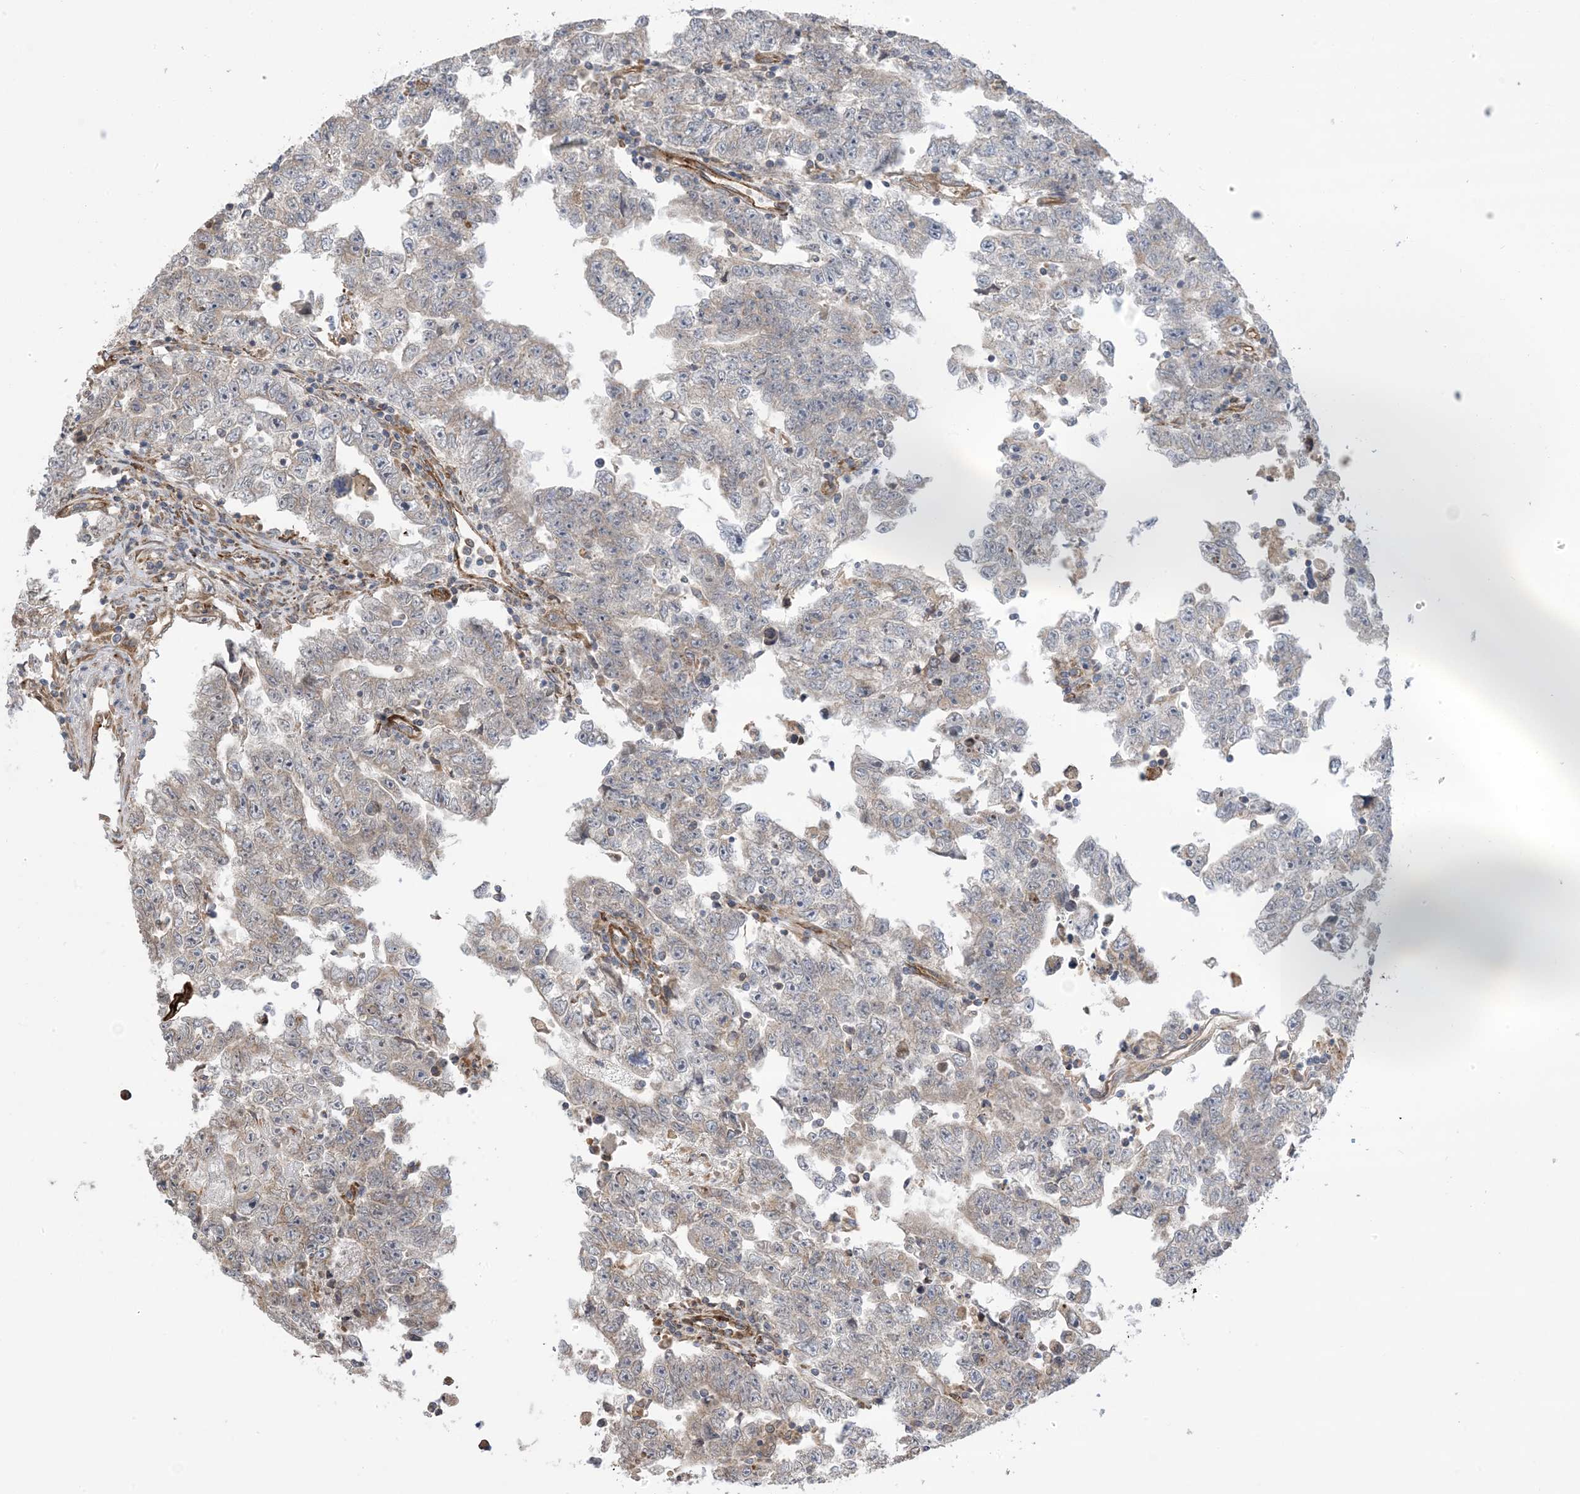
{"staining": {"intensity": "weak", "quantity": "<25%", "location": "cytoplasmic/membranous"}, "tissue": "testis cancer", "cell_type": "Tumor cells", "image_type": "cancer", "snomed": [{"axis": "morphology", "description": "Carcinoma, Embryonal, NOS"}, {"axis": "topography", "description": "Testis"}], "caption": "This is a histopathology image of immunohistochemistry staining of testis cancer, which shows no staining in tumor cells.", "gene": "CLEC16A", "patient": {"sex": "male", "age": 25}}